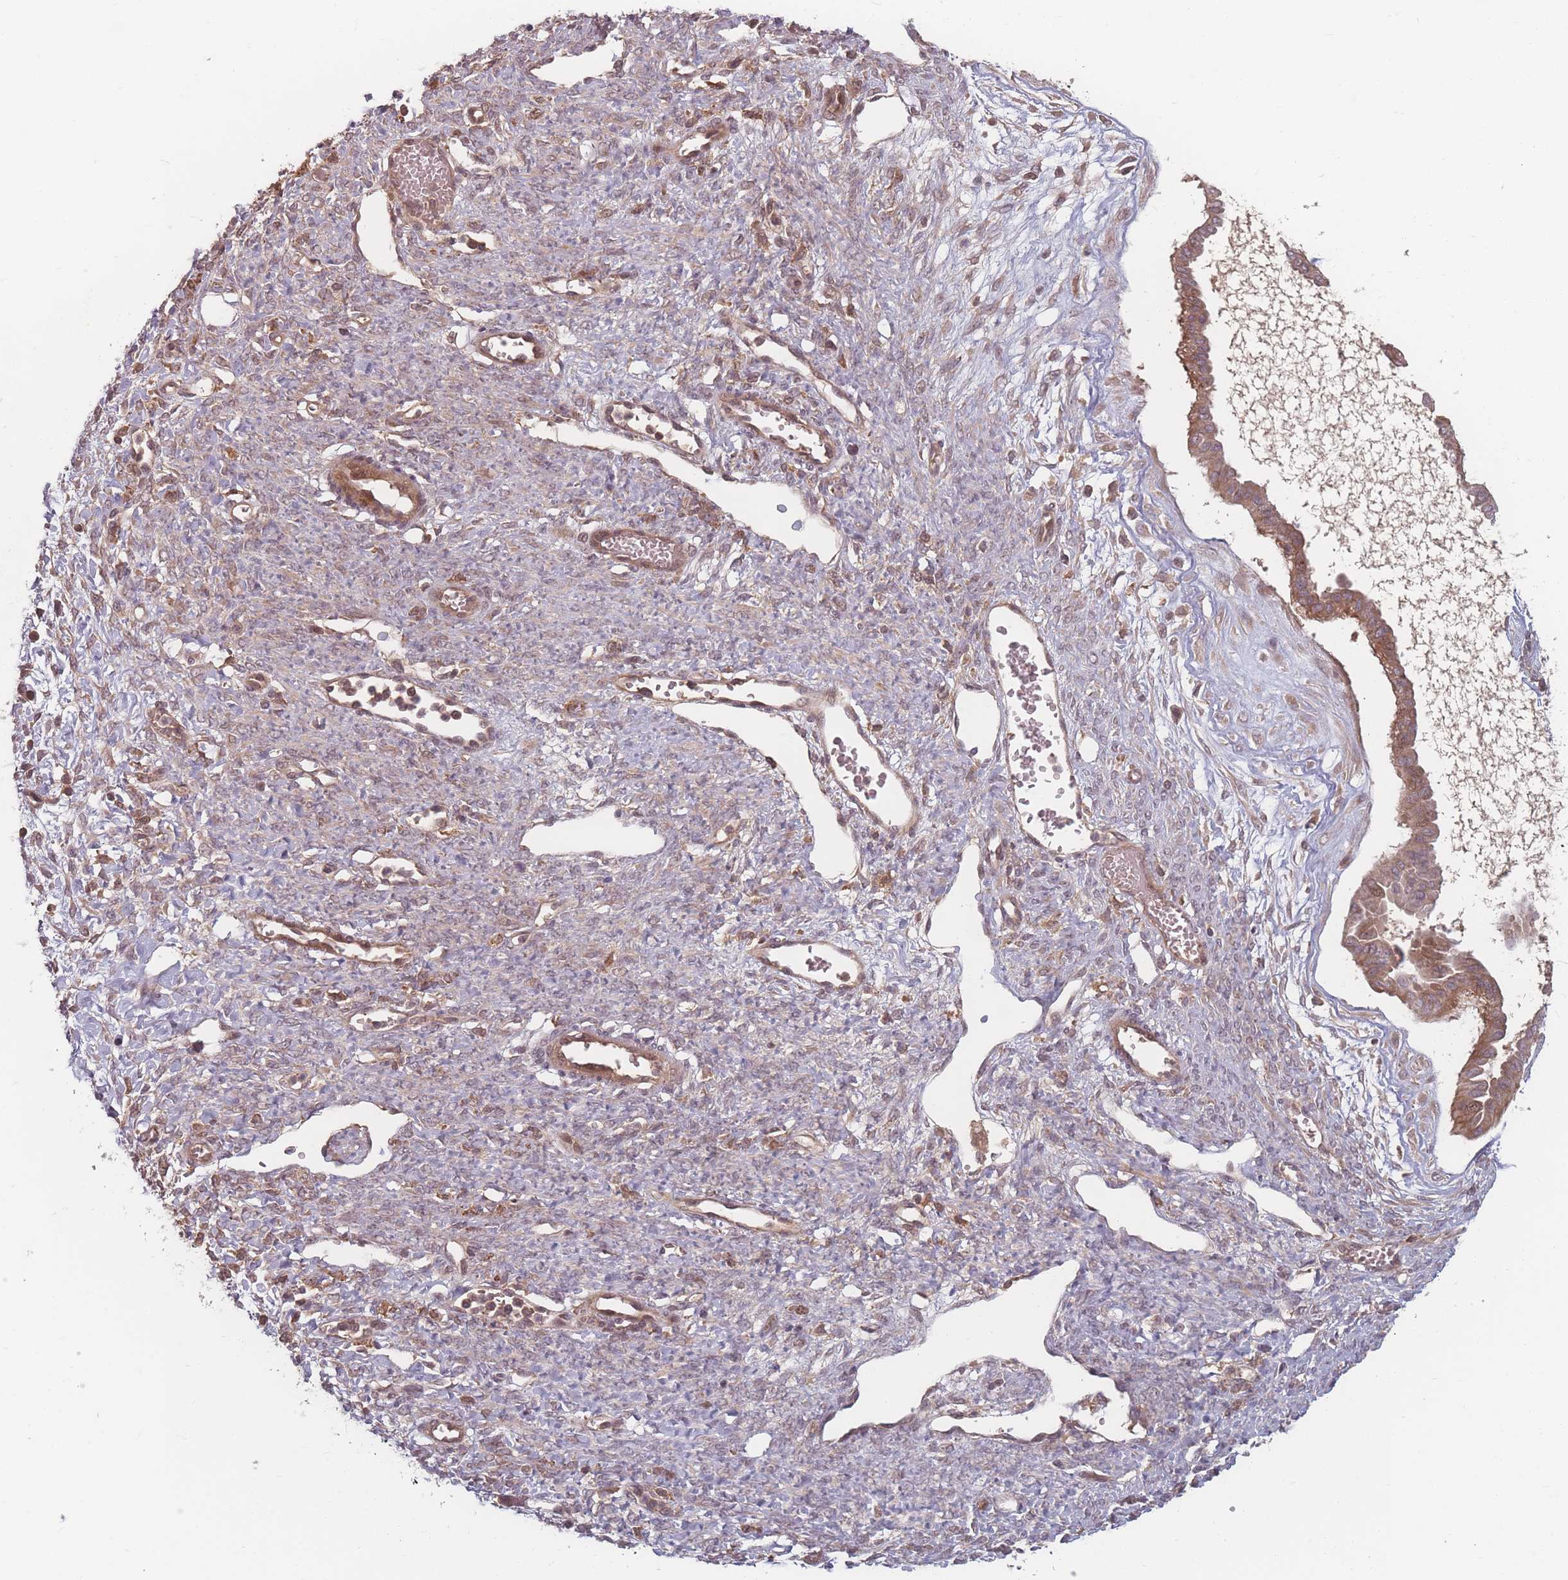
{"staining": {"intensity": "moderate", "quantity": ">75%", "location": "cytoplasmic/membranous"}, "tissue": "ovarian cancer", "cell_type": "Tumor cells", "image_type": "cancer", "snomed": [{"axis": "morphology", "description": "Cystadenocarcinoma, mucinous, NOS"}, {"axis": "topography", "description": "Ovary"}], "caption": "Protein analysis of ovarian mucinous cystadenocarcinoma tissue demonstrates moderate cytoplasmic/membranous expression in about >75% of tumor cells.", "gene": "HAGH", "patient": {"sex": "female", "age": 73}}